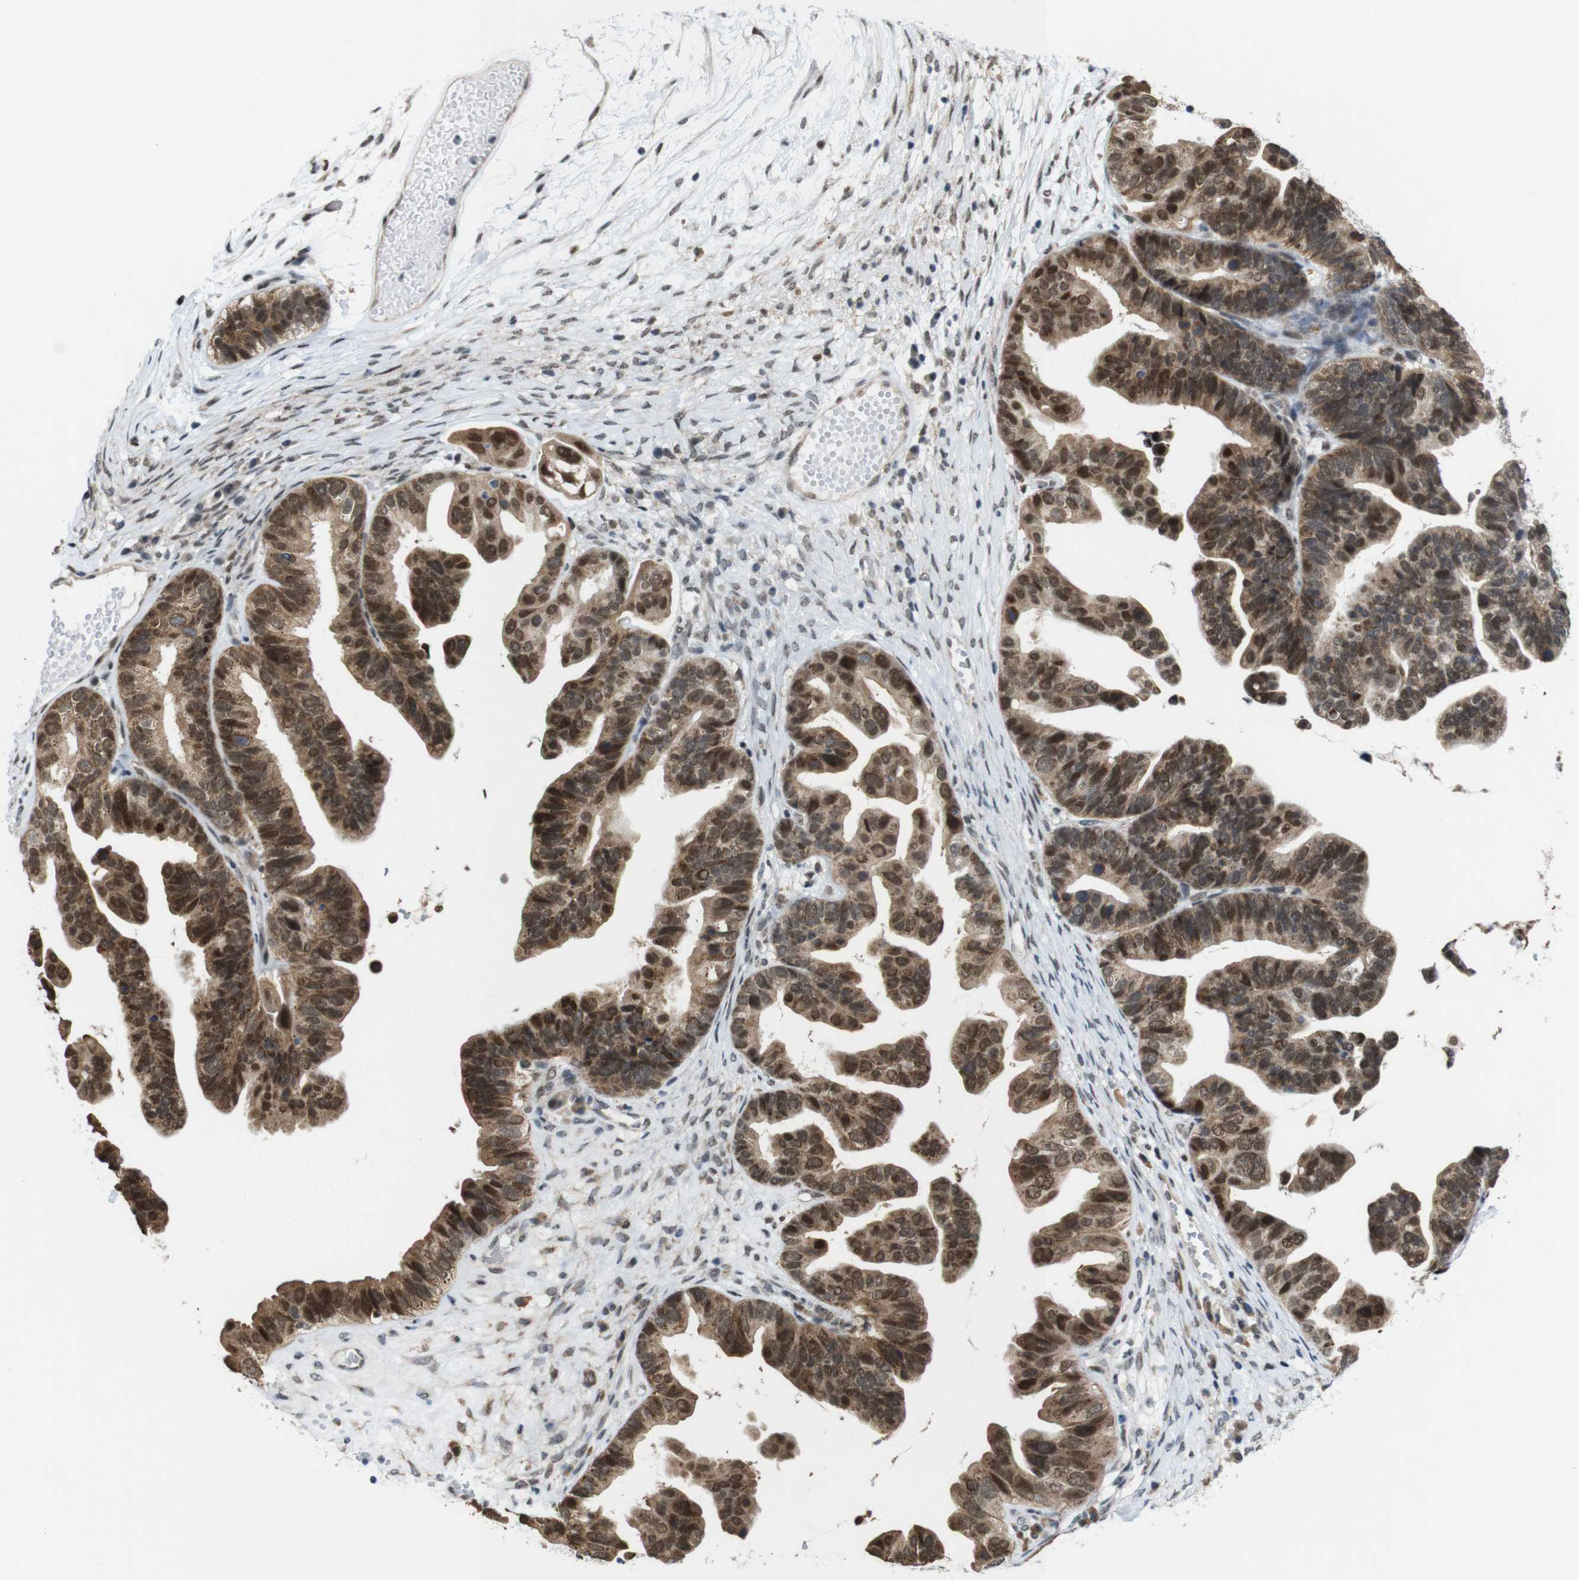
{"staining": {"intensity": "strong", "quantity": ">75%", "location": "cytoplasmic/membranous,nuclear"}, "tissue": "ovarian cancer", "cell_type": "Tumor cells", "image_type": "cancer", "snomed": [{"axis": "morphology", "description": "Cystadenocarcinoma, serous, NOS"}, {"axis": "topography", "description": "Ovary"}], "caption": "A photomicrograph showing strong cytoplasmic/membranous and nuclear positivity in approximately >75% of tumor cells in ovarian cancer, as visualized by brown immunohistochemical staining.", "gene": "PNMA8A", "patient": {"sex": "female", "age": 56}}